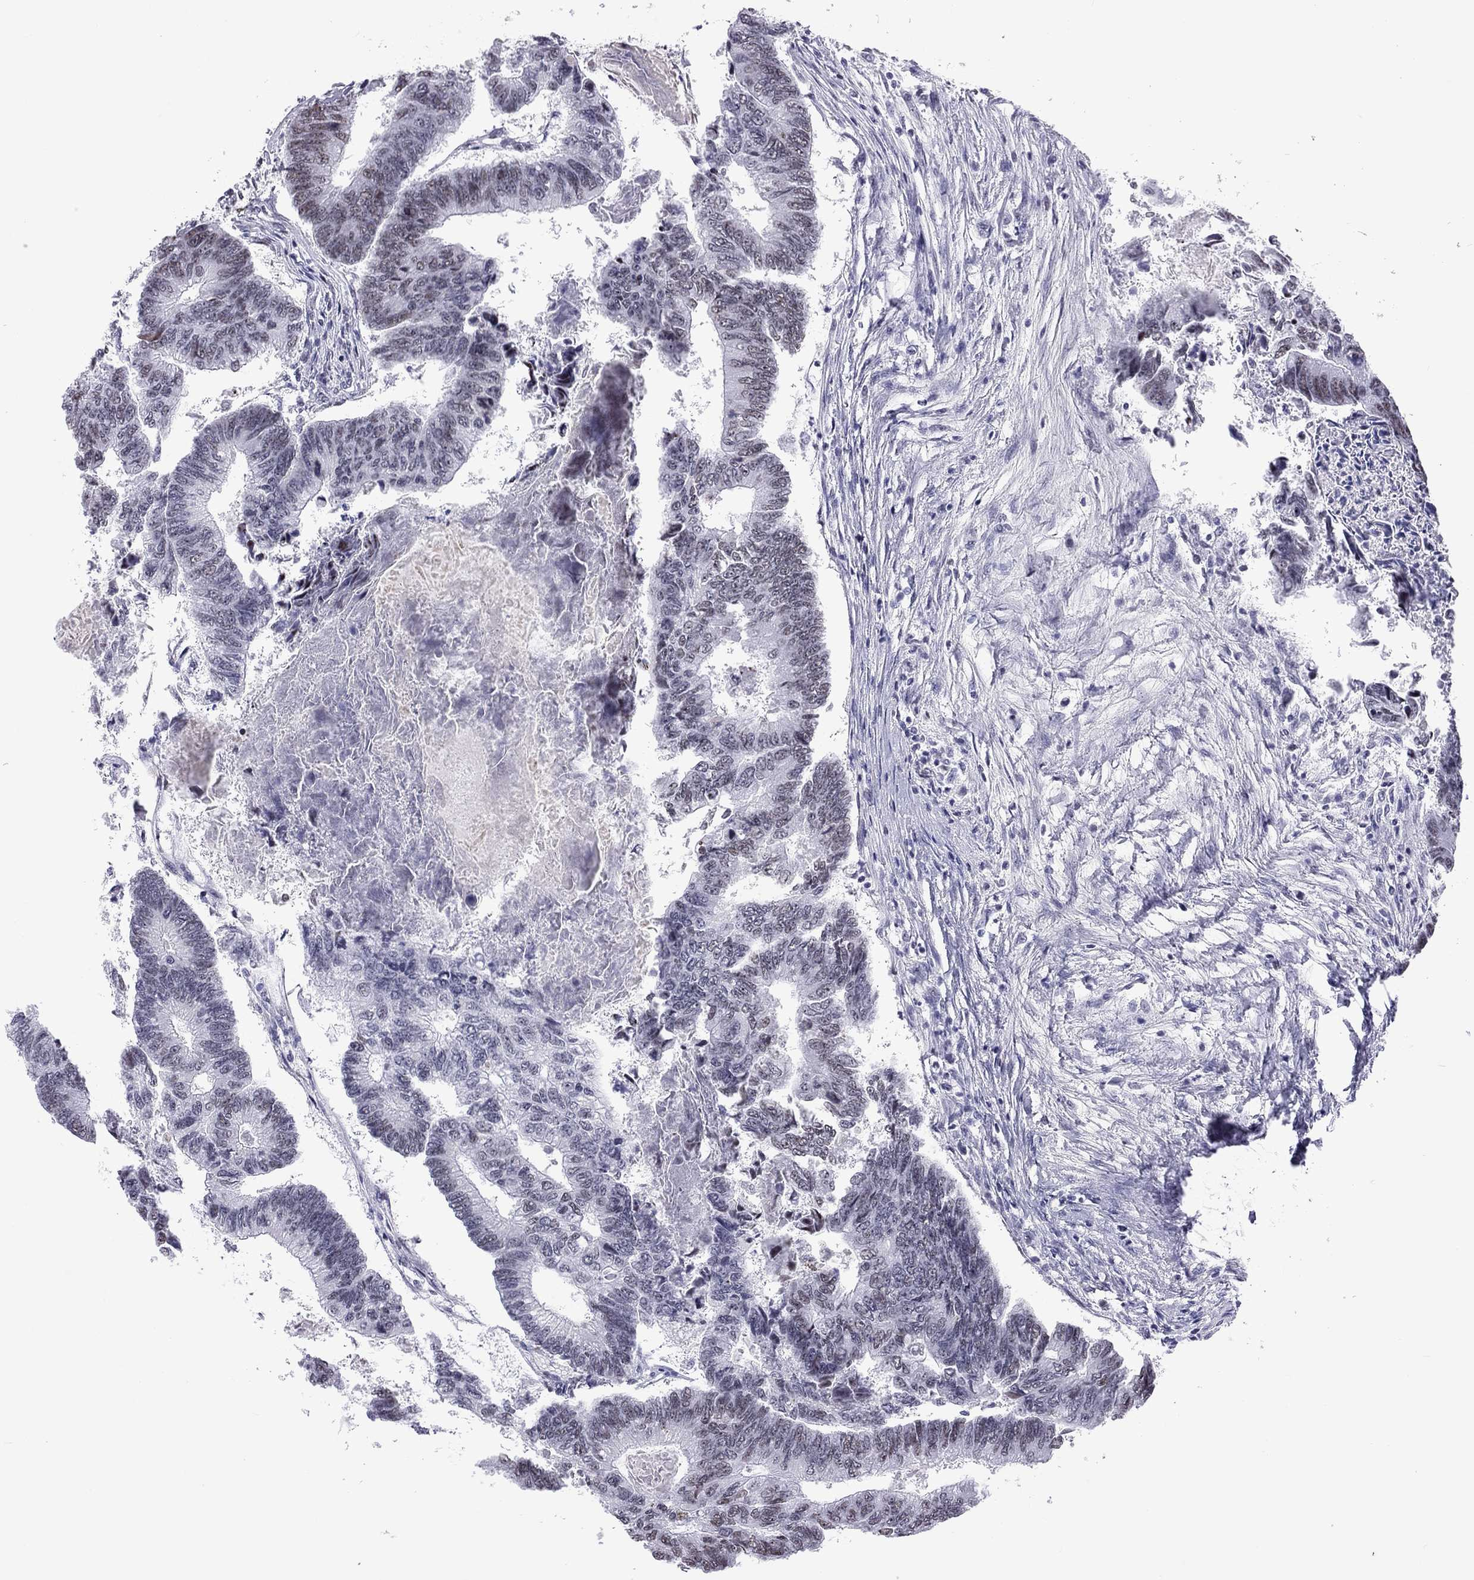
{"staining": {"intensity": "negative", "quantity": "none", "location": "none"}, "tissue": "colorectal cancer", "cell_type": "Tumor cells", "image_type": "cancer", "snomed": [{"axis": "morphology", "description": "Adenocarcinoma, NOS"}, {"axis": "topography", "description": "Colon"}], "caption": "This is an immunohistochemistry (IHC) micrograph of human colorectal cancer (adenocarcinoma). There is no staining in tumor cells.", "gene": "PPP1R3A", "patient": {"sex": "female", "age": 65}}